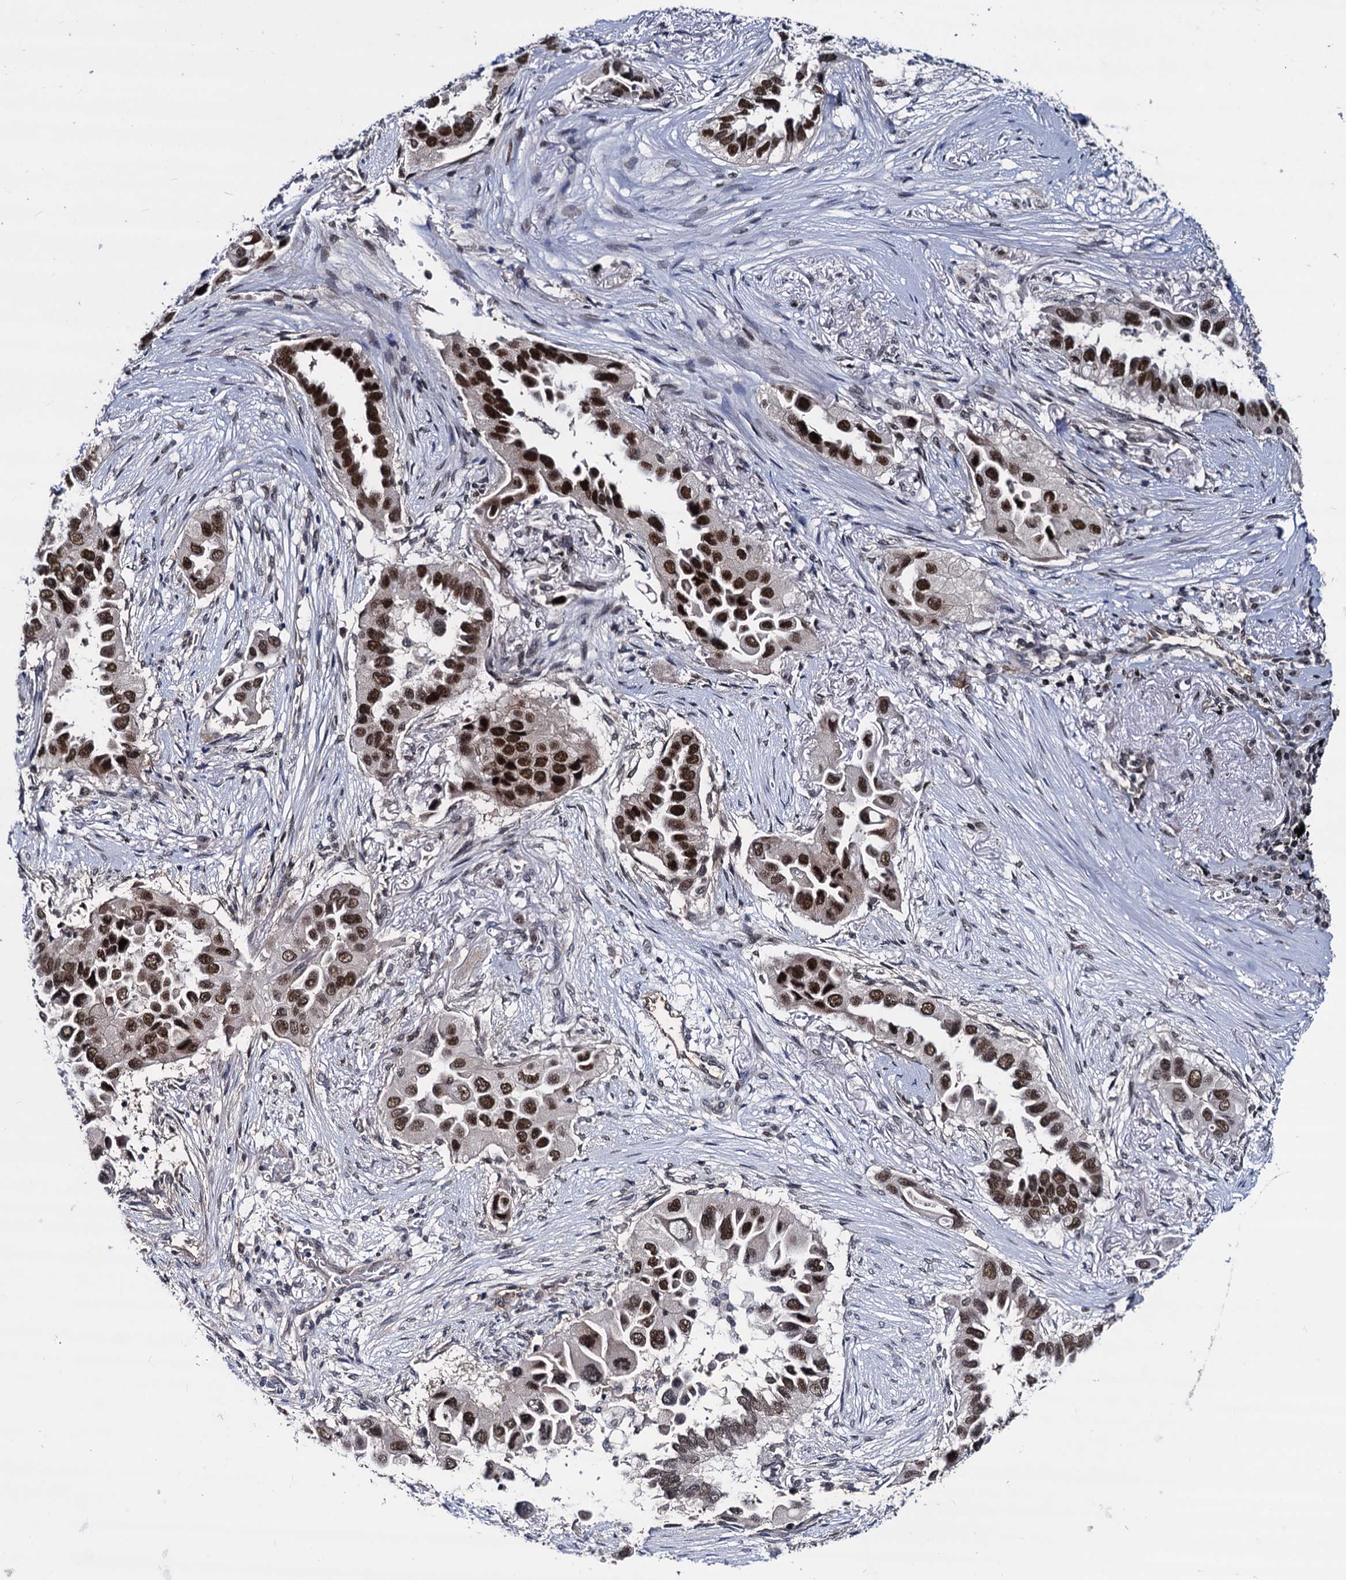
{"staining": {"intensity": "strong", "quantity": ">75%", "location": "nuclear"}, "tissue": "lung cancer", "cell_type": "Tumor cells", "image_type": "cancer", "snomed": [{"axis": "morphology", "description": "Adenocarcinoma, NOS"}, {"axis": "topography", "description": "Lung"}], "caption": "Protein analysis of adenocarcinoma (lung) tissue reveals strong nuclear expression in approximately >75% of tumor cells.", "gene": "GALNT11", "patient": {"sex": "female", "age": 76}}